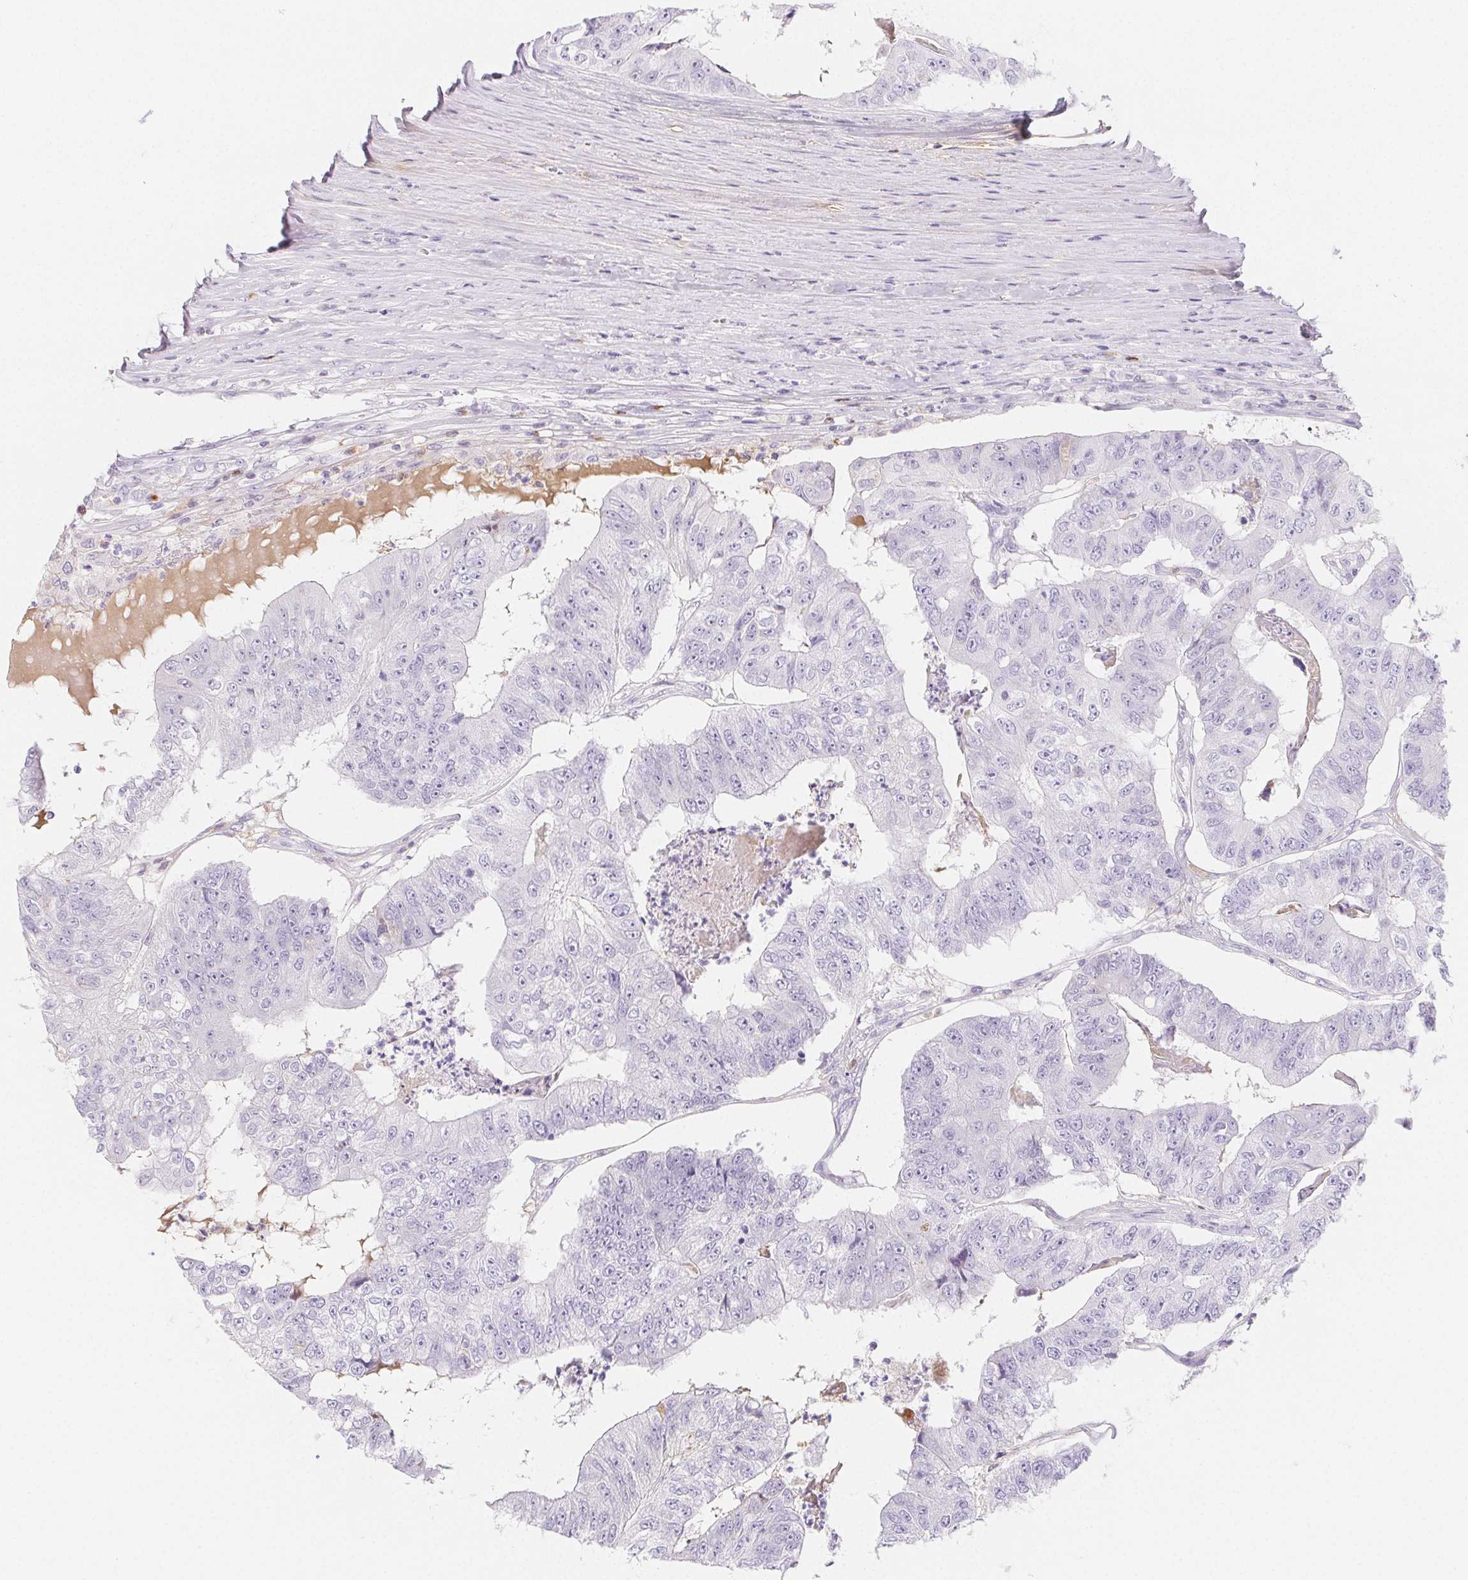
{"staining": {"intensity": "negative", "quantity": "none", "location": "none"}, "tissue": "colorectal cancer", "cell_type": "Tumor cells", "image_type": "cancer", "snomed": [{"axis": "morphology", "description": "Adenocarcinoma, NOS"}, {"axis": "topography", "description": "Colon"}], "caption": "DAB (3,3'-diaminobenzidine) immunohistochemical staining of human colorectal adenocarcinoma exhibits no significant expression in tumor cells.", "gene": "ITIH2", "patient": {"sex": "female", "age": 67}}